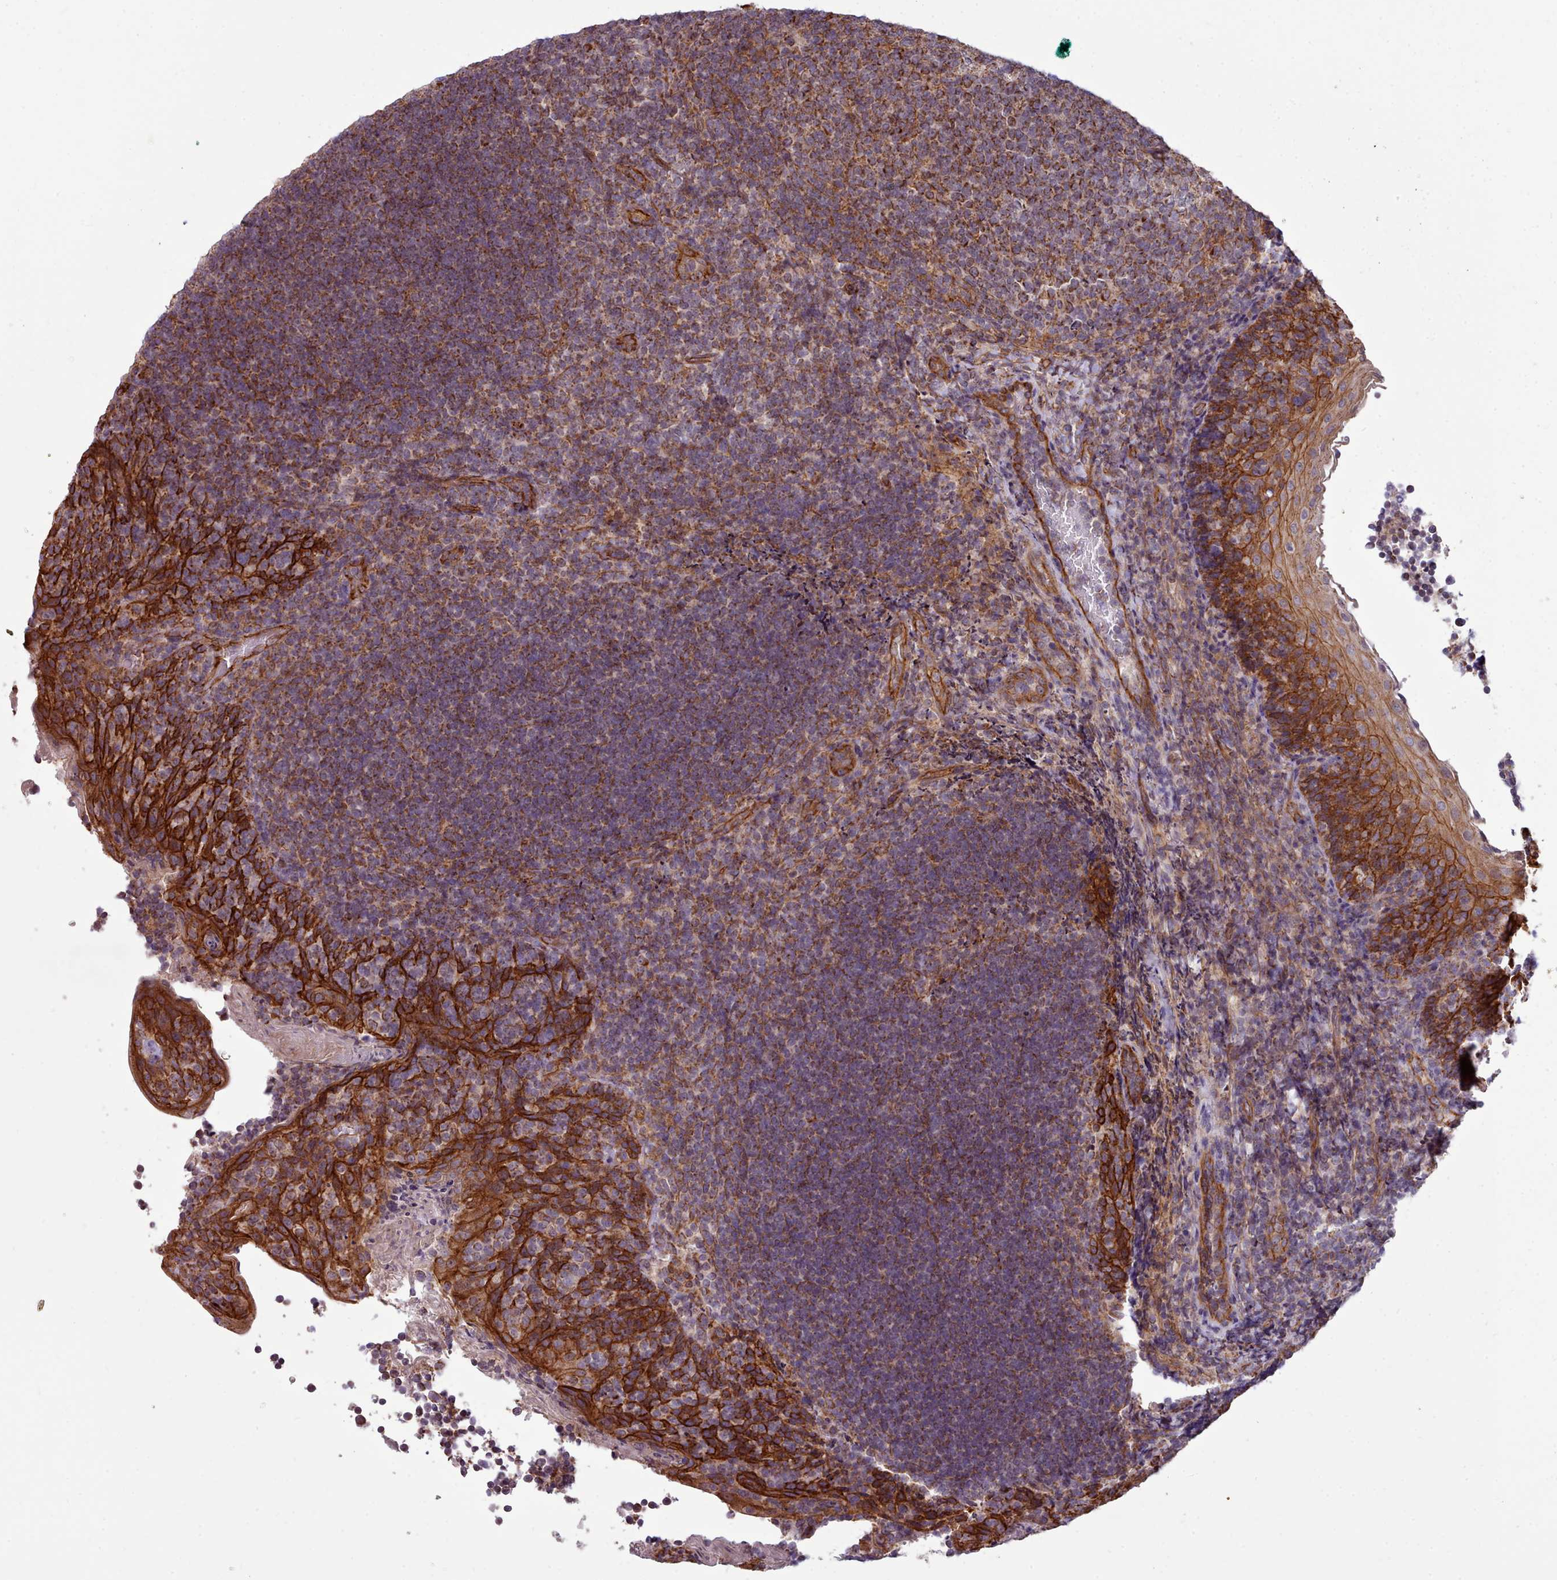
{"staining": {"intensity": "strong", "quantity": "25%-75%", "location": "cytoplasmic/membranous"}, "tissue": "tonsil", "cell_type": "Germinal center cells", "image_type": "normal", "snomed": [{"axis": "morphology", "description": "Normal tissue, NOS"}, {"axis": "topography", "description": "Tonsil"}], "caption": "Immunohistochemical staining of benign tonsil exhibits 25%-75% levels of strong cytoplasmic/membranous protein positivity in about 25%-75% of germinal center cells.", "gene": "MRPL46", "patient": {"sex": "female", "age": 10}}